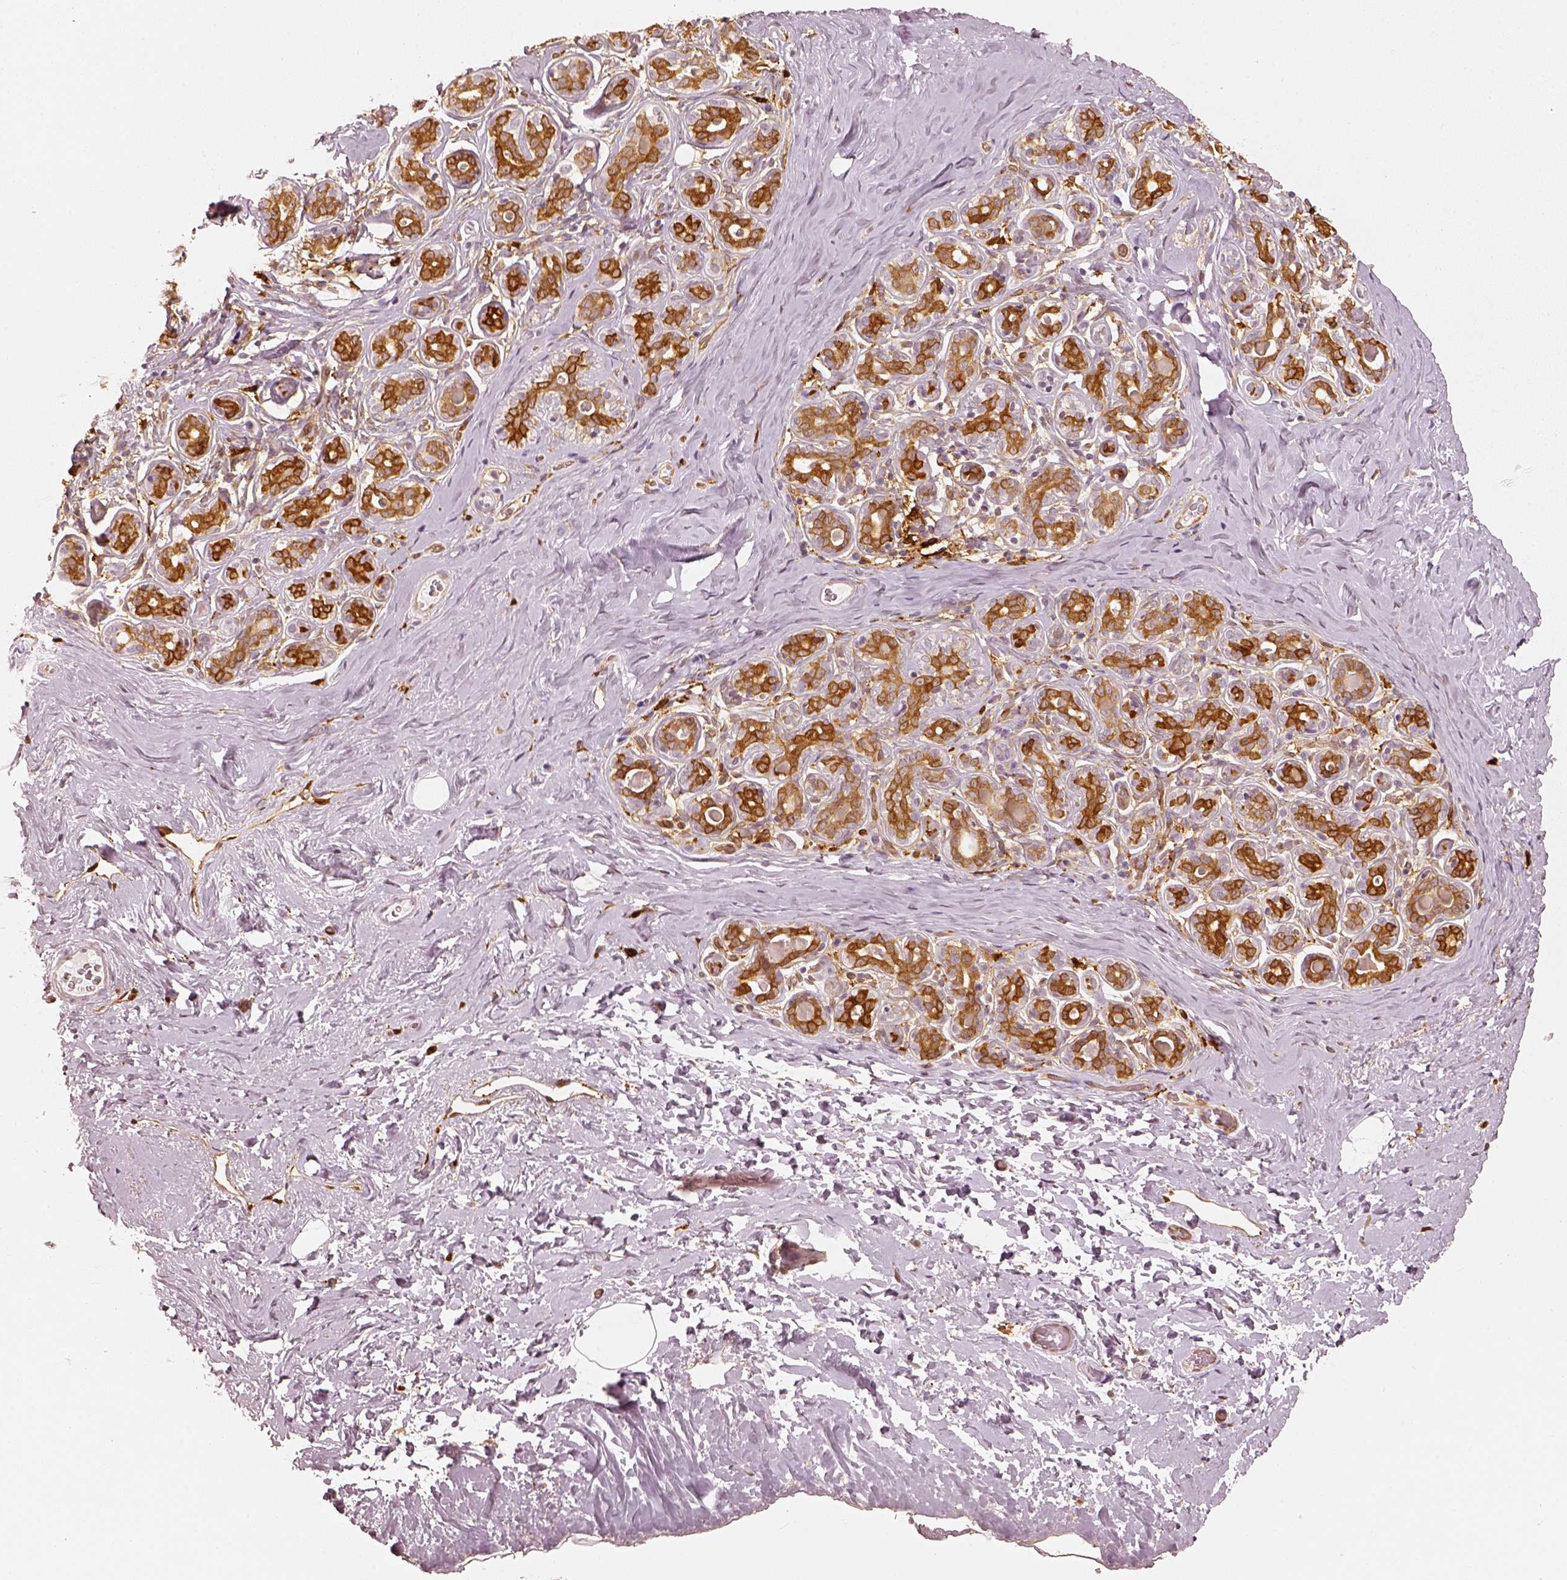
{"staining": {"intensity": "moderate", "quantity": ">75%", "location": "cytoplasmic/membranous"}, "tissue": "breast", "cell_type": "Adipocytes", "image_type": "normal", "snomed": [{"axis": "morphology", "description": "Normal tissue, NOS"}, {"axis": "topography", "description": "Skin"}, {"axis": "topography", "description": "Breast"}], "caption": "Immunohistochemistry (IHC) micrograph of unremarkable breast: breast stained using immunohistochemistry demonstrates medium levels of moderate protein expression localized specifically in the cytoplasmic/membranous of adipocytes, appearing as a cytoplasmic/membranous brown color.", "gene": "FSCN1", "patient": {"sex": "female", "age": 43}}